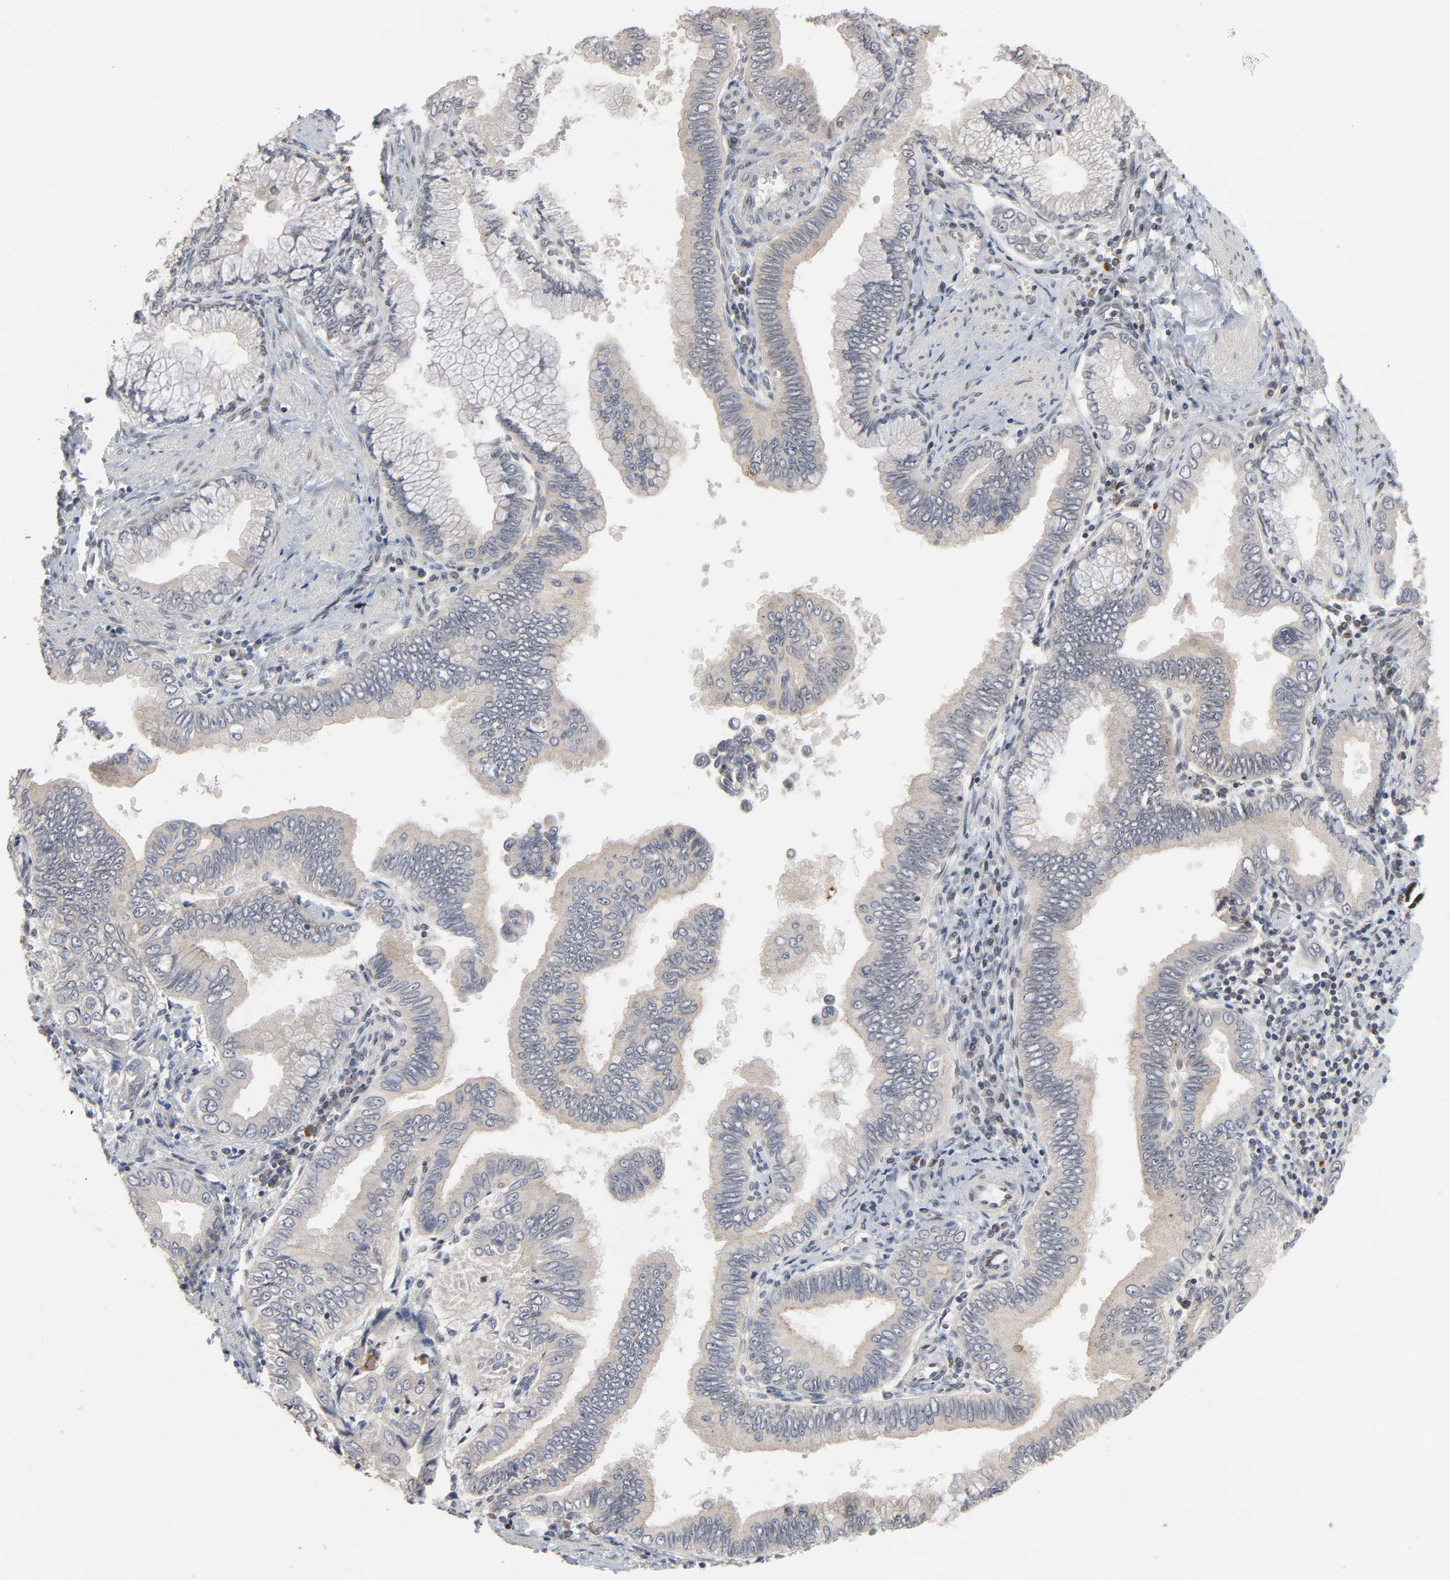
{"staining": {"intensity": "weak", "quantity": ">75%", "location": "cytoplasmic/membranous"}, "tissue": "pancreatic cancer", "cell_type": "Tumor cells", "image_type": "cancer", "snomed": [{"axis": "morphology", "description": "Normal tissue, NOS"}, {"axis": "topography", "description": "Lymph node"}], "caption": "About >75% of tumor cells in pancreatic cancer exhibit weak cytoplasmic/membranous protein positivity as visualized by brown immunohistochemical staining.", "gene": "CCDC175", "patient": {"sex": "male", "age": 50}}